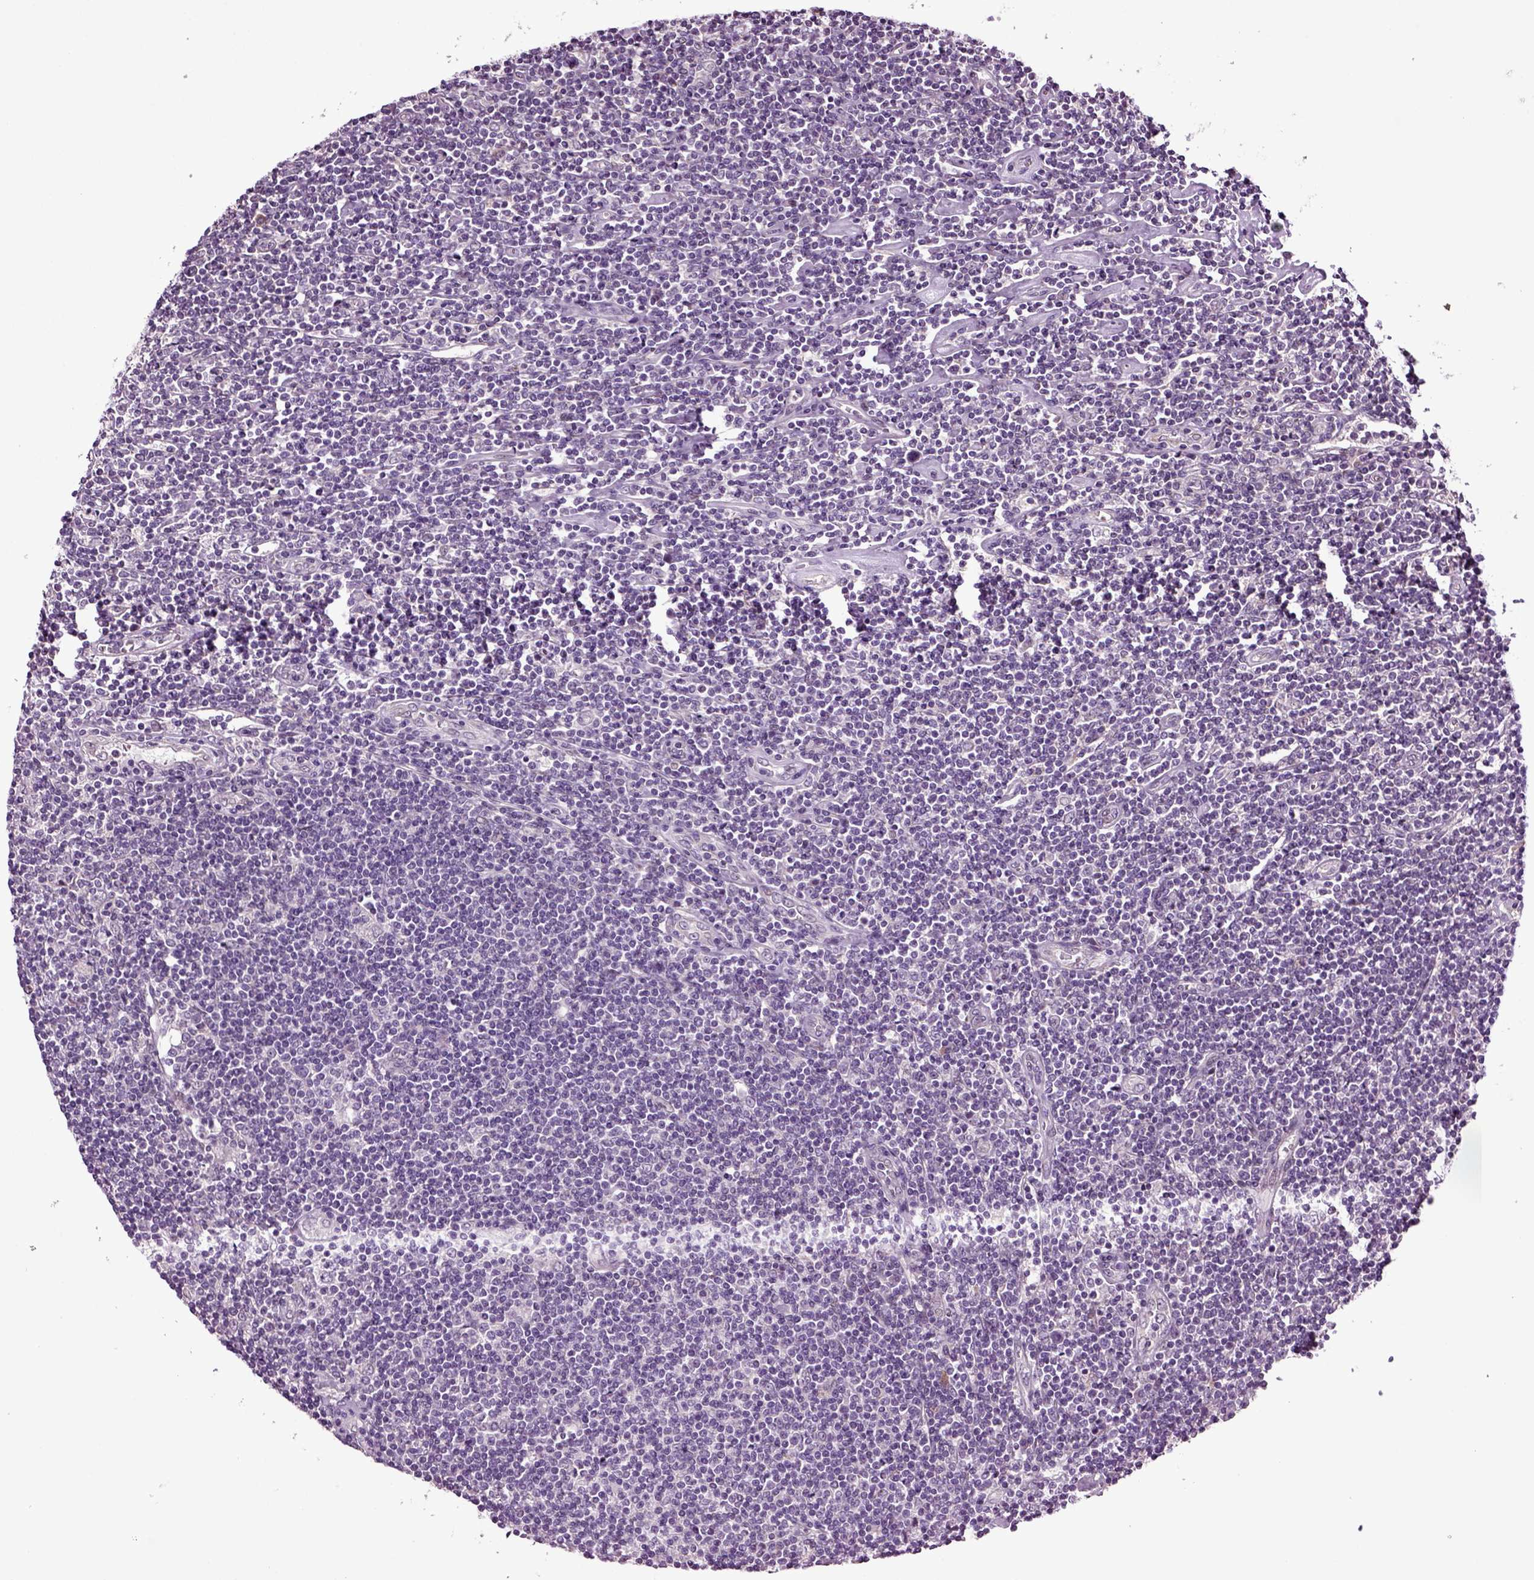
{"staining": {"intensity": "negative", "quantity": "none", "location": "none"}, "tissue": "lymphoma", "cell_type": "Tumor cells", "image_type": "cancer", "snomed": [{"axis": "morphology", "description": "Hodgkin's disease, NOS"}, {"axis": "topography", "description": "Lymph node"}], "caption": "This photomicrograph is of Hodgkin's disease stained with IHC to label a protein in brown with the nuclei are counter-stained blue. There is no positivity in tumor cells. (Brightfield microscopy of DAB (3,3'-diaminobenzidine) immunohistochemistry at high magnification).", "gene": "HAGHL", "patient": {"sex": "male", "age": 40}}